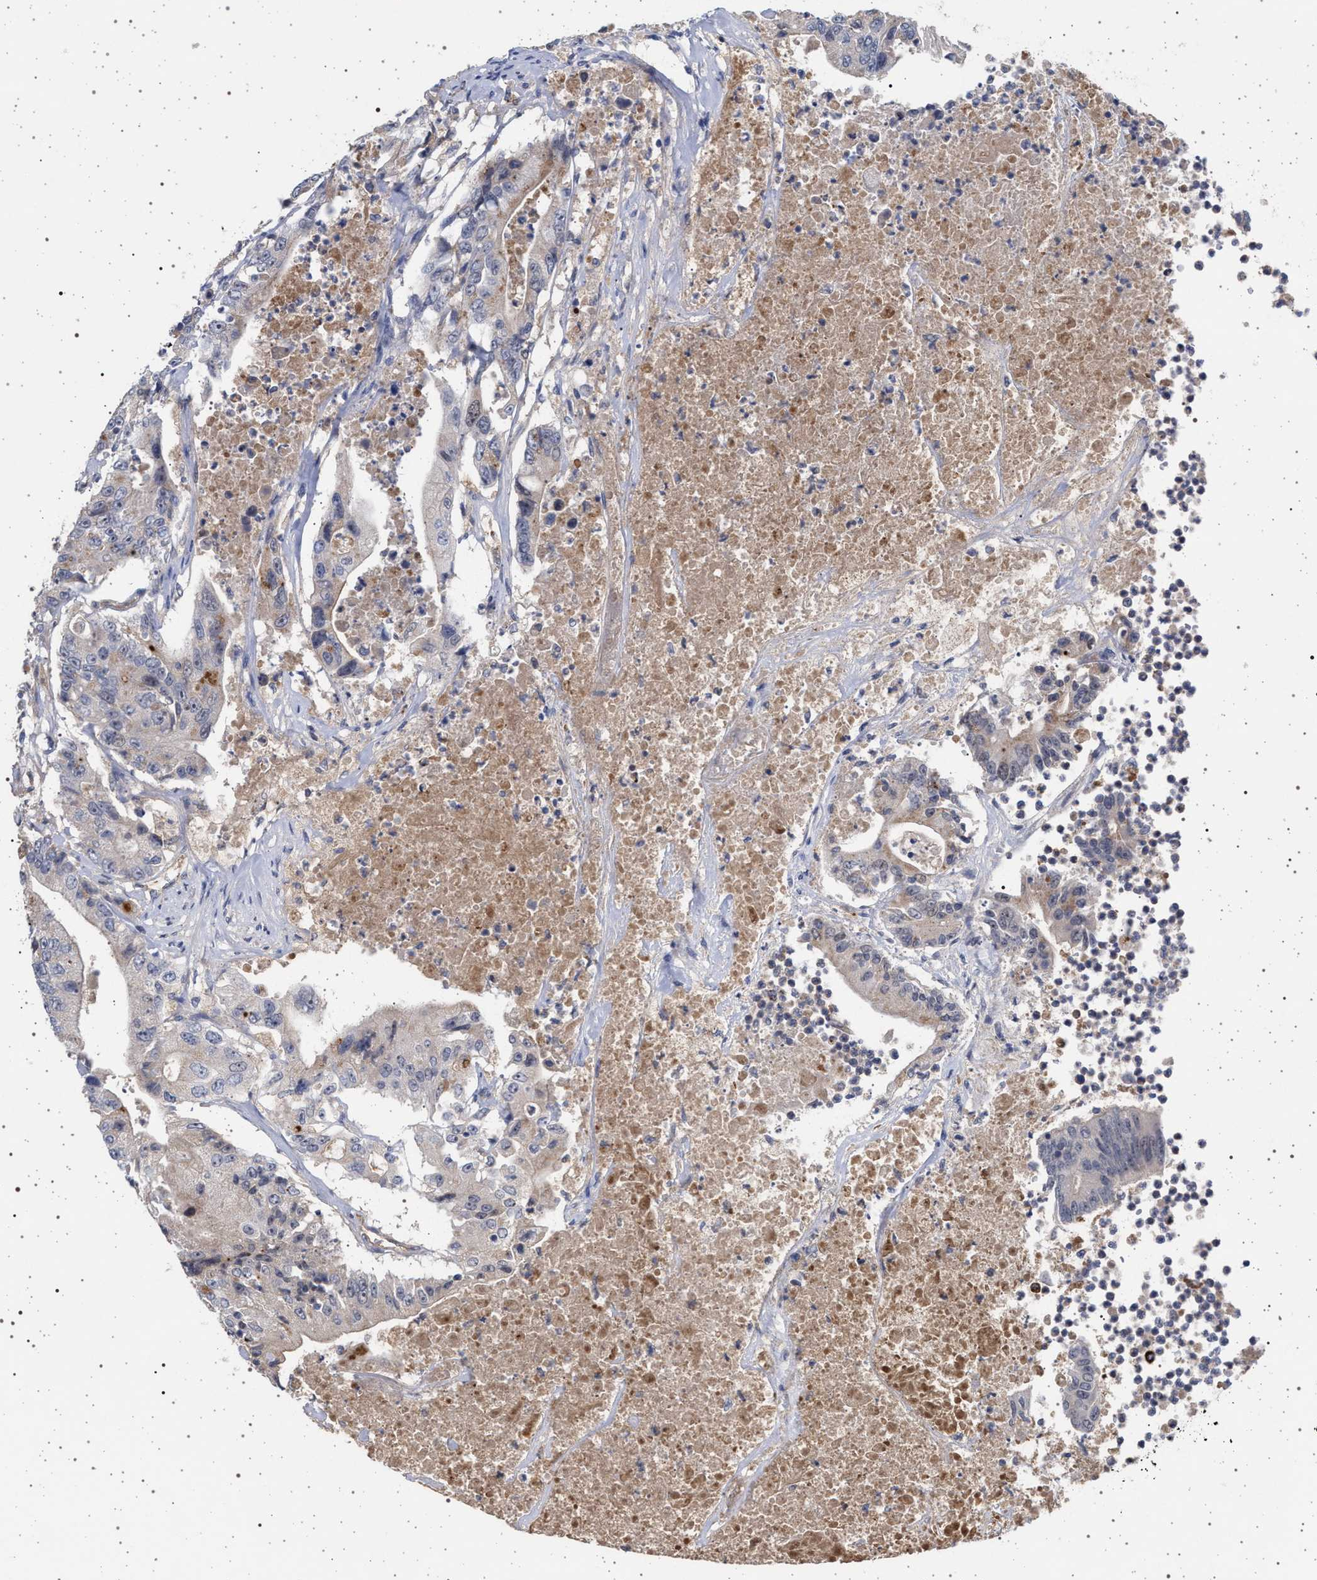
{"staining": {"intensity": "negative", "quantity": "none", "location": "none"}, "tissue": "colorectal cancer", "cell_type": "Tumor cells", "image_type": "cancer", "snomed": [{"axis": "morphology", "description": "Adenocarcinoma, NOS"}, {"axis": "topography", "description": "Colon"}], "caption": "The immunohistochemistry image has no significant staining in tumor cells of colorectal cancer (adenocarcinoma) tissue. (Stains: DAB IHC with hematoxylin counter stain, Microscopy: brightfield microscopy at high magnification).", "gene": "RBM48", "patient": {"sex": "female", "age": 77}}